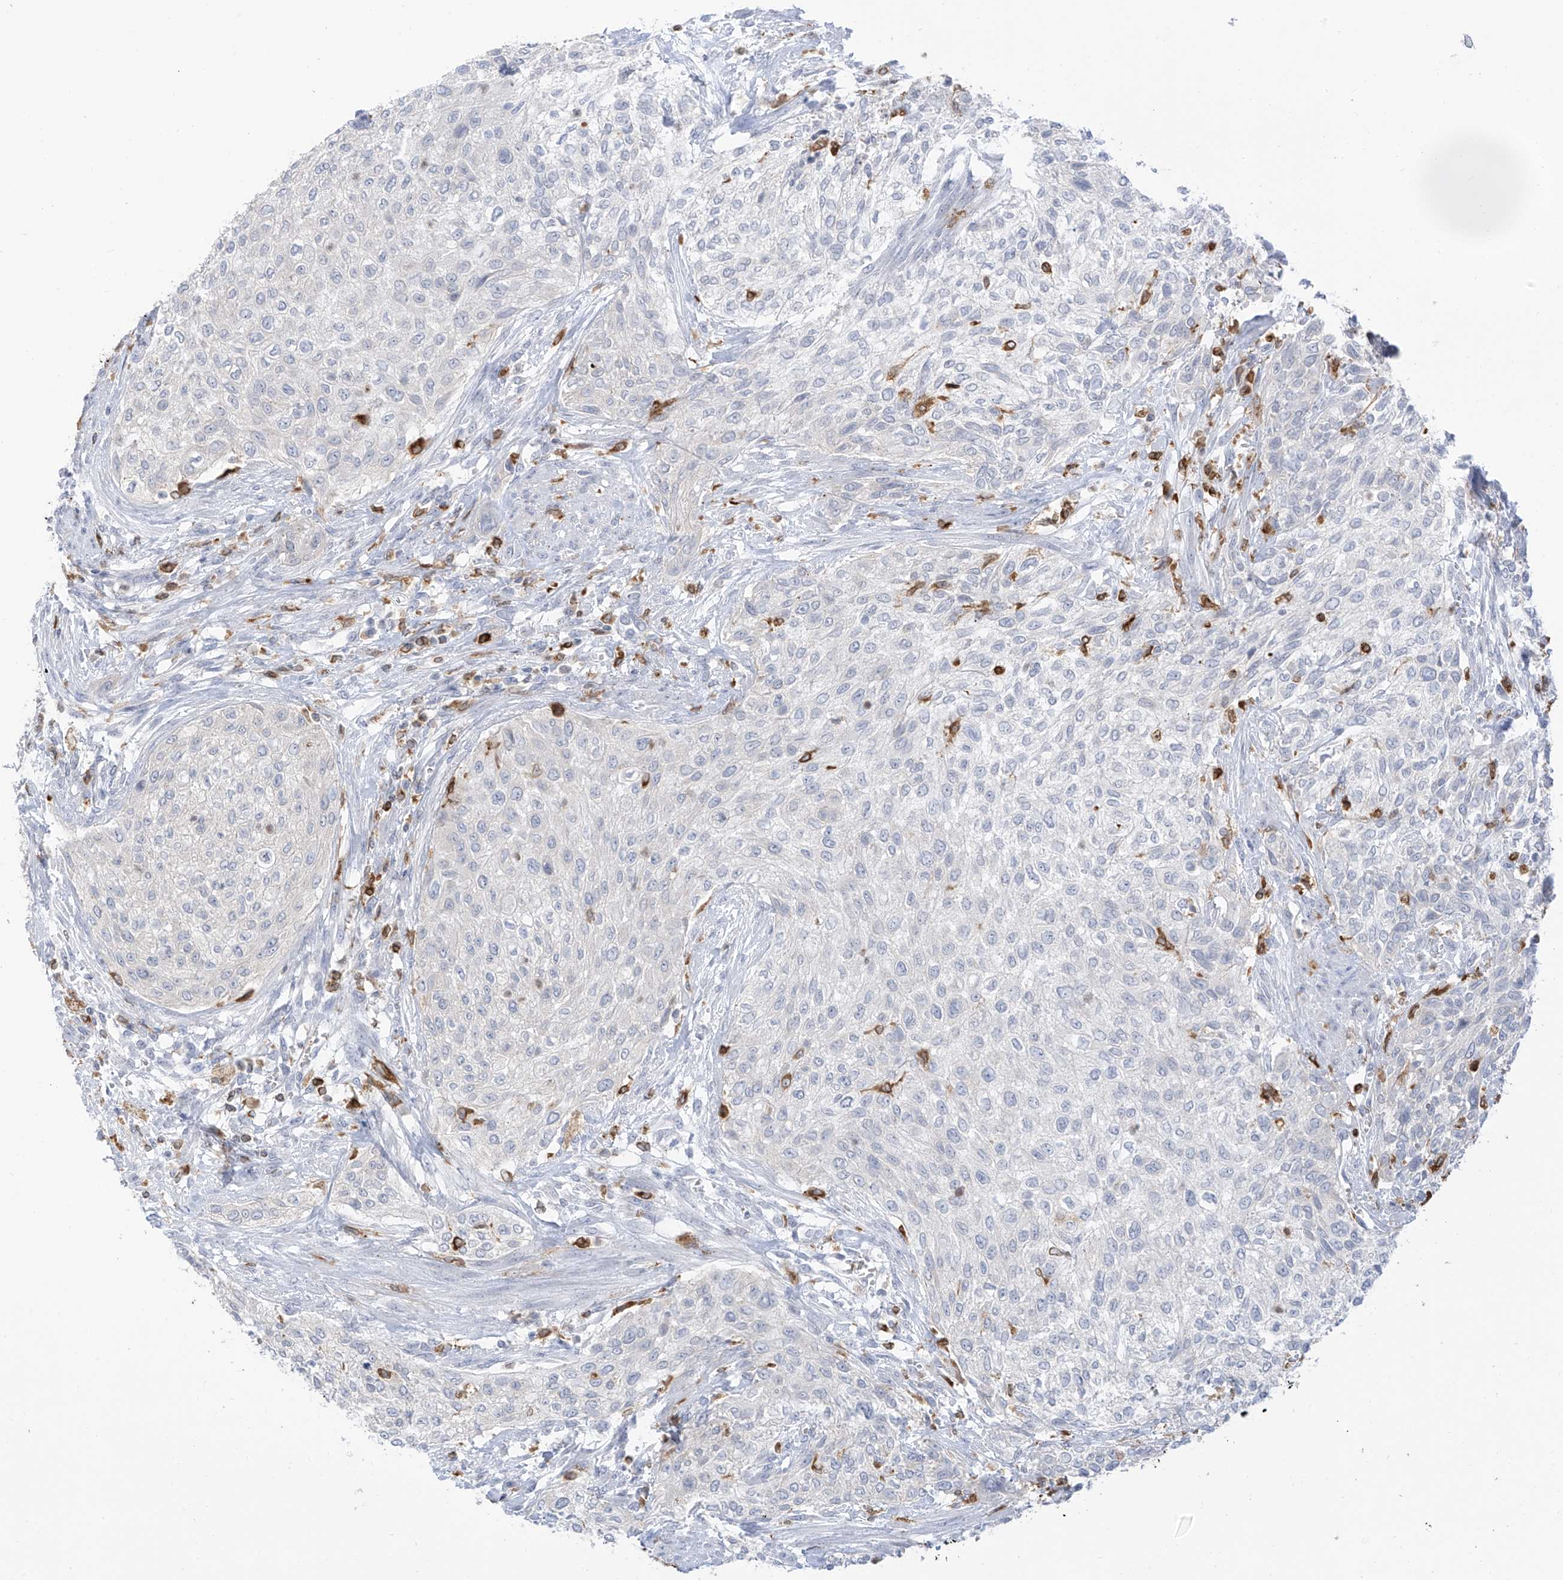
{"staining": {"intensity": "negative", "quantity": "none", "location": "none"}, "tissue": "urothelial cancer", "cell_type": "Tumor cells", "image_type": "cancer", "snomed": [{"axis": "morphology", "description": "Urothelial carcinoma, High grade"}, {"axis": "topography", "description": "Urinary bladder"}], "caption": "The photomicrograph exhibits no significant expression in tumor cells of urothelial carcinoma (high-grade). Brightfield microscopy of immunohistochemistry stained with DAB (brown) and hematoxylin (blue), captured at high magnification.", "gene": "TBXAS1", "patient": {"sex": "male", "age": 35}}